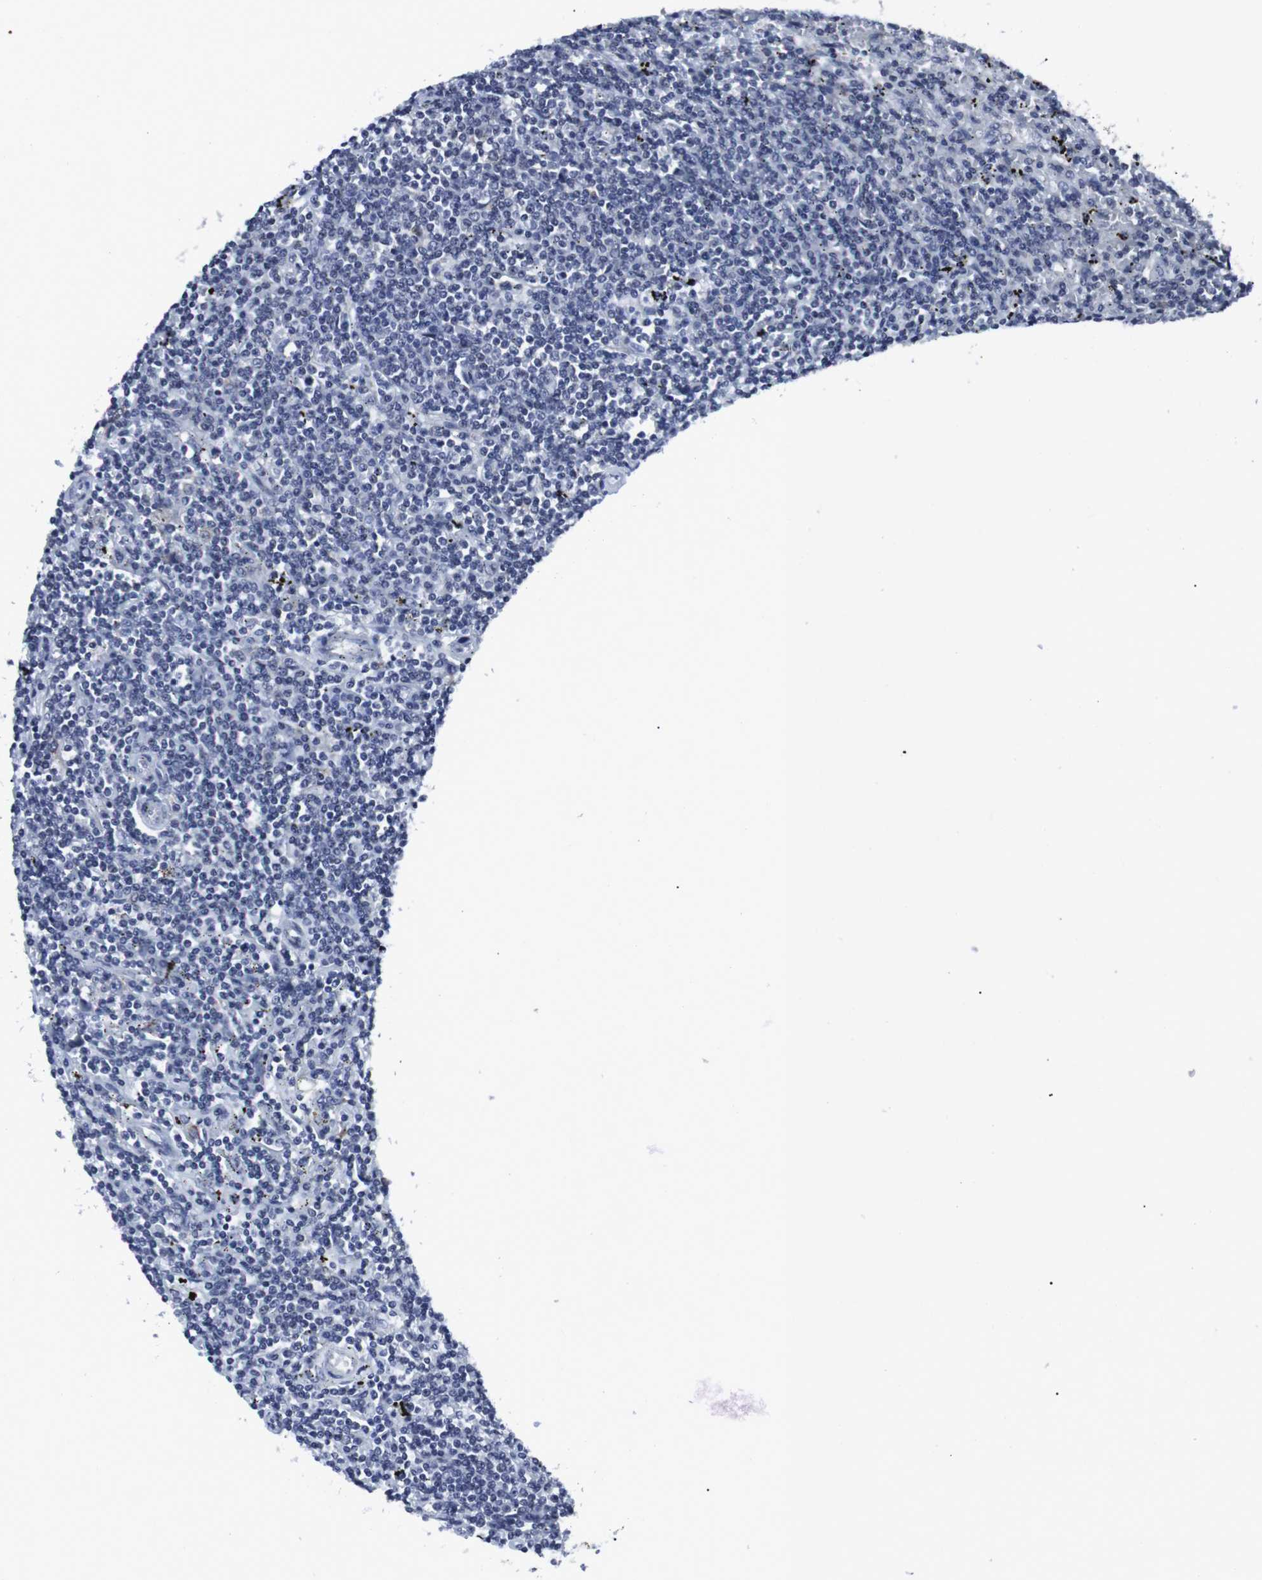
{"staining": {"intensity": "negative", "quantity": "none", "location": "none"}, "tissue": "lymphoma", "cell_type": "Tumor cells", "image_type": "cancer", "snomed": [{"axis": "morphology", "description": "Malignant lymphoma, non-Hodgkin's type, Low grade"}, {"axis": "topography", "description": "Spleen"}], "caption": "The image demonstrates no staining of tumor cells in lymphoma. The staining was performed using DAB (3,3'-diaminobenzidine) to visualize the protein expression in brown, while the nuclei were stained in blue with hematoxylin (Magnification: 20x).", "gene": "GEMIN2", "patient": {"sex": "male", "age": 76}}